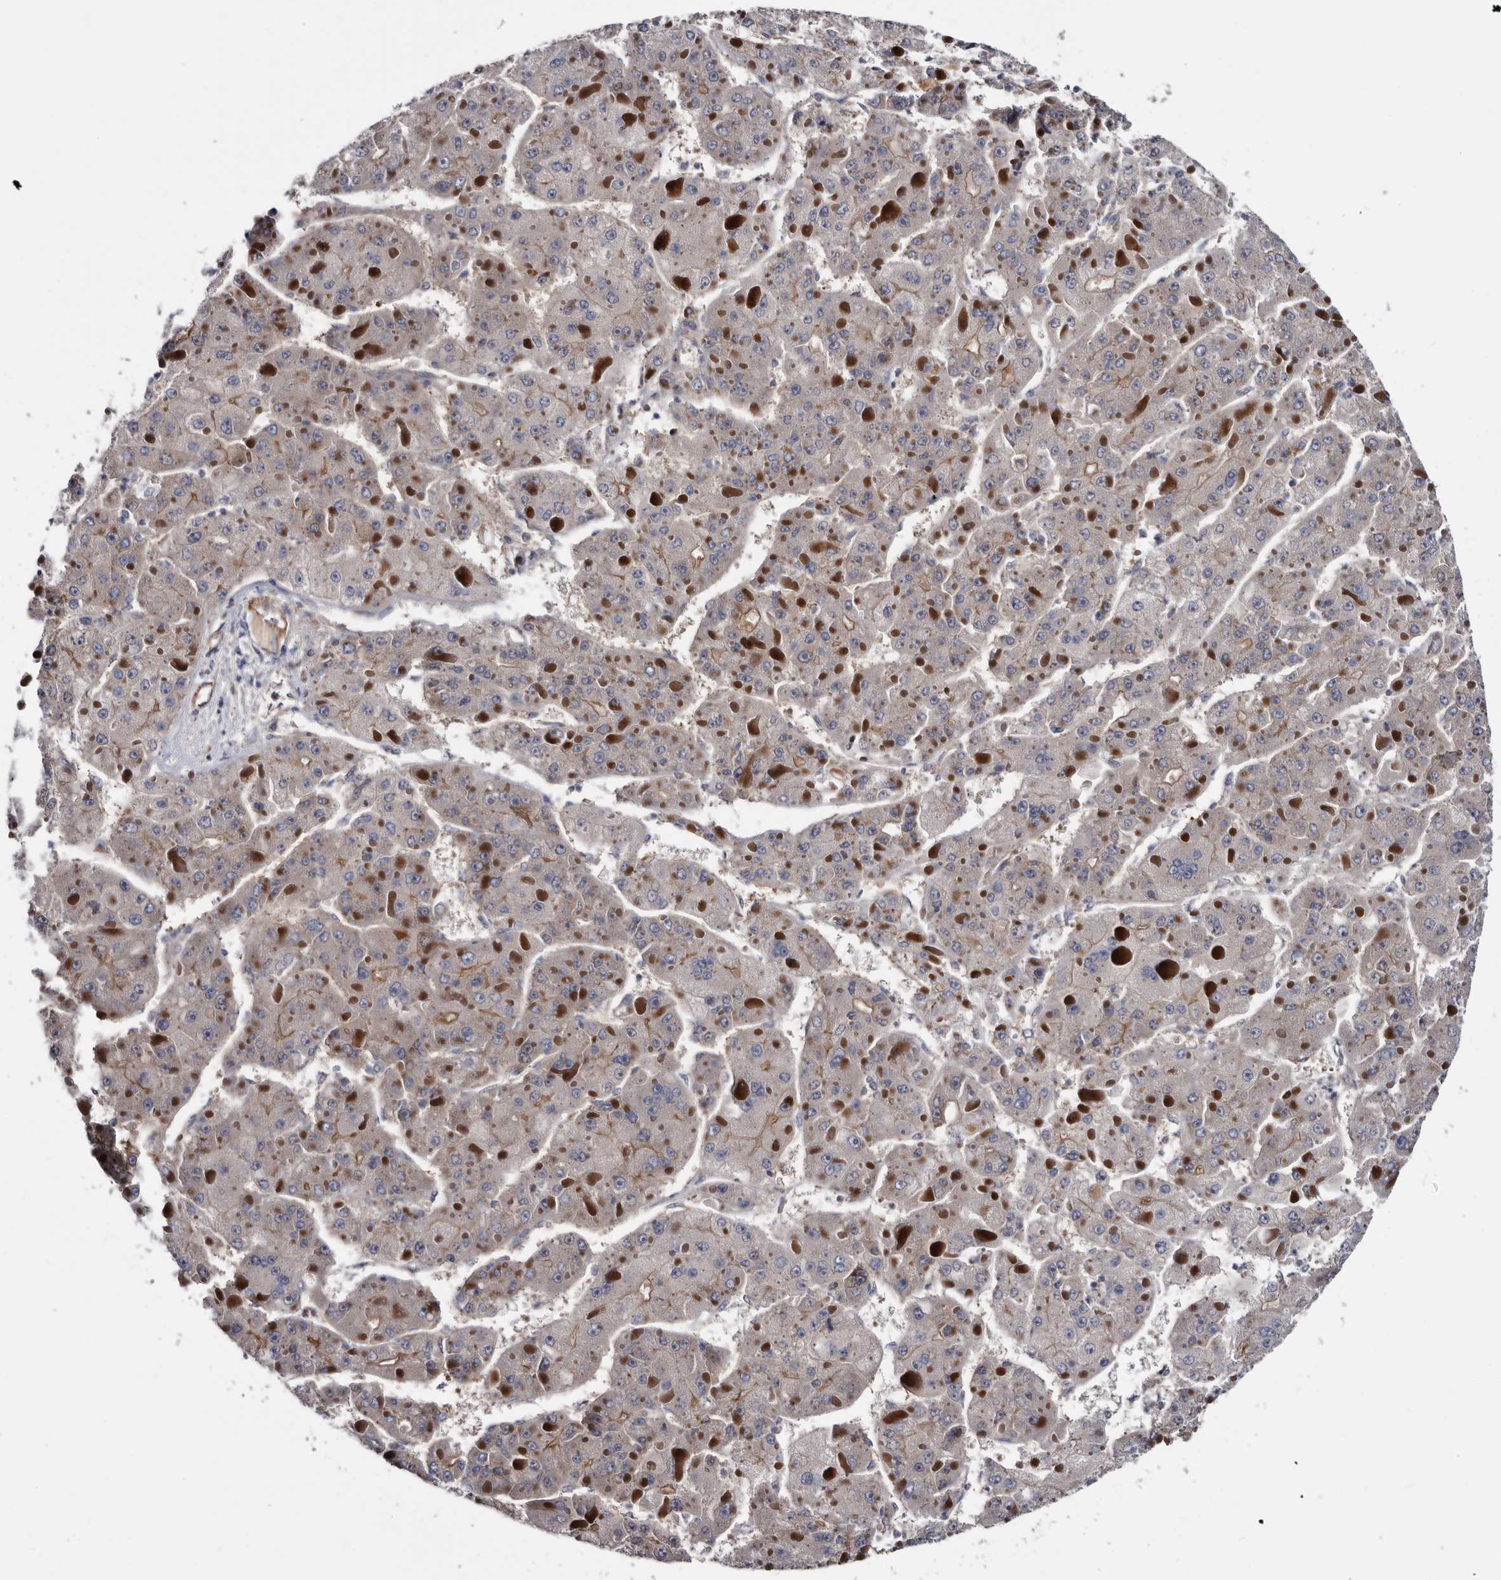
{"staining": {"intensity": "weak", "quantity": "25%-75%", "location": "cytoplasmic/membranous"}, "tissue": "liver cancer", "cell_type": "Tumor cells", "image_type": "cancer", "snomed": [{"axis": "morphology", "description": "Carcinoma, Hepatocellular, NOS"}, {"axis": "topography", "description": "Liver"}], "caption": "Liver hepatocellular carcinoma stained with IHC demonstrates weak cytoplasmic/membranous positivity in about 25%-75% of tumor cells.", "gene": "TSPAN17", "patient": {"sex": "female", "age": 73}}